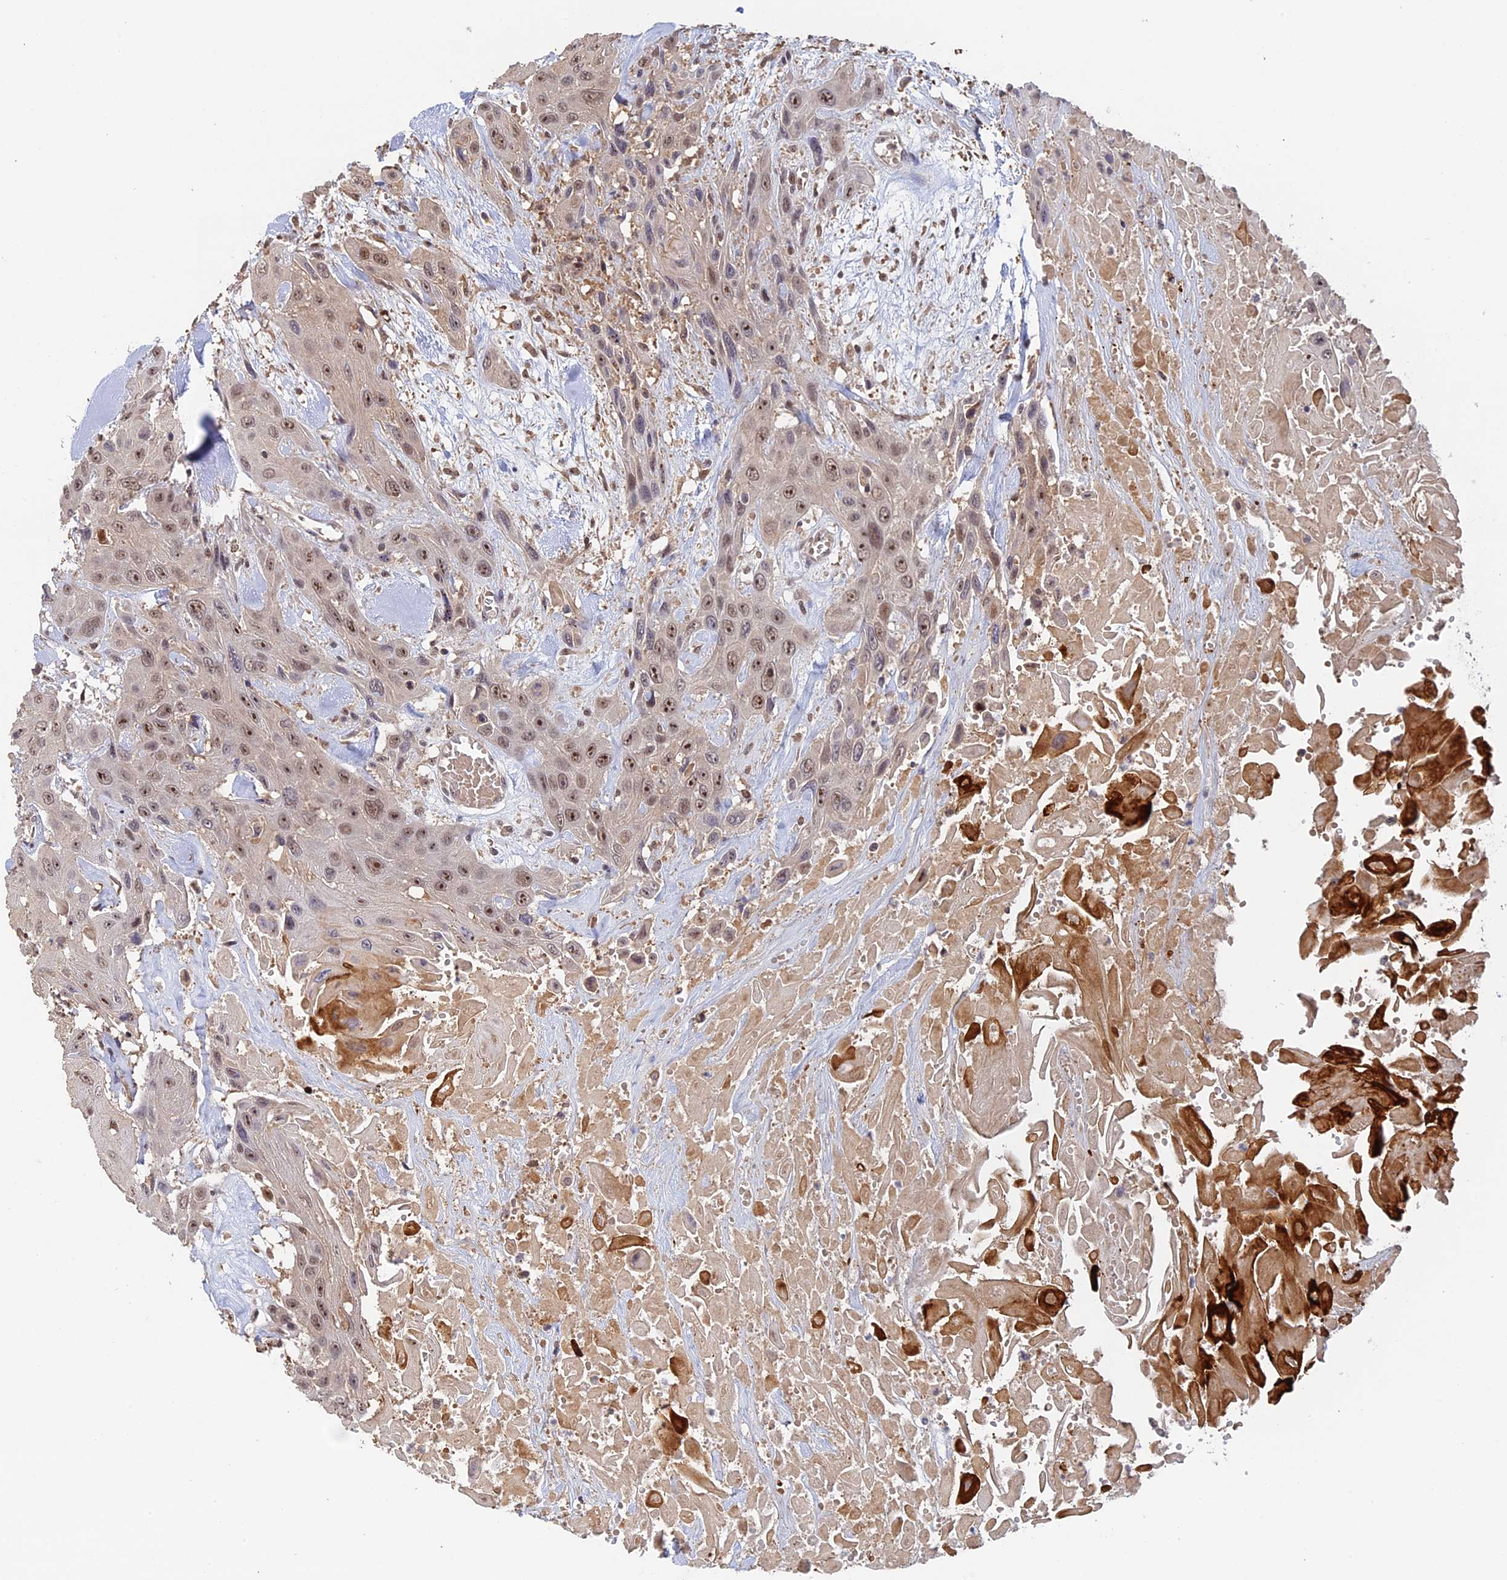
{"staining": {"intensity": "moderate", "quantity": ">75%", "location": "nuclear"}, "tissue": "head and neck cancer", "cell_type": "Tumor cells", "image_type": "cancer", "snomed": [{"axis": "morphology", "description": "Squamous cell carcinoma, NOS"}, {"axis": "topography", "description": "Head-Neck"}], "caption": "This photomicrograph displays squamous cell carcinoma (head and neck) stained with immunohistochemistry (IHC) to label a protein in brown. The nuclear of tumor cells show moderate positivity for the protein. Nuclei are counter-stained blue.", "gene": "FAM98C", "patient": {"sex": "male", "age": 81}}